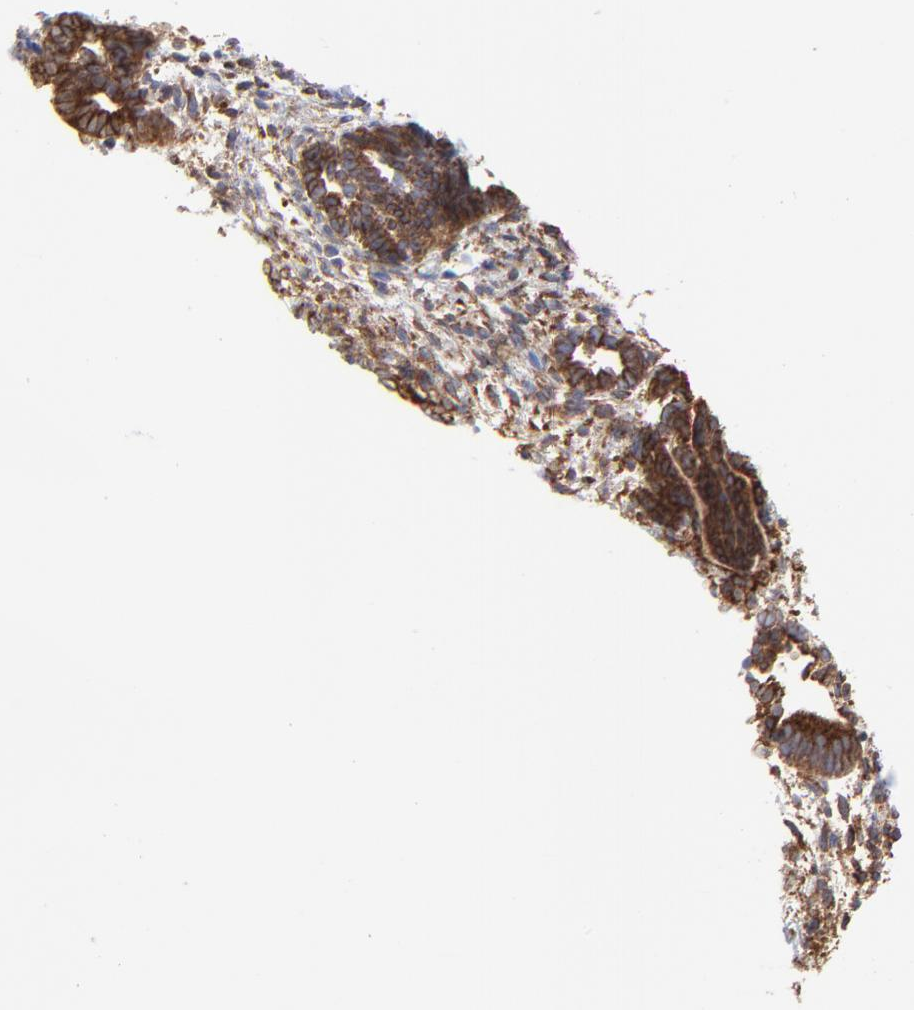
{"staining": {"intensity": "weak", "quantity": "25%-75%", "location": "cytoplasmic/membranous"}, "tissue": "endometrium", "cell_type": "Cells in endometrial stroma", "image_type": "normal", "snomed": [{"axis": "morphology", "description": "Normal tissue, NOS"}, {"axis": "topography", "description": "Smooth muscle"}, {"axis": "topography", "description": "Endometrium"}], "caption": "Endometrium stained with a protein marker displays weak staining in cells in endometrial stroma.", "gene": "LMAN1", "patient": {"sex": "female", "age": 57}}